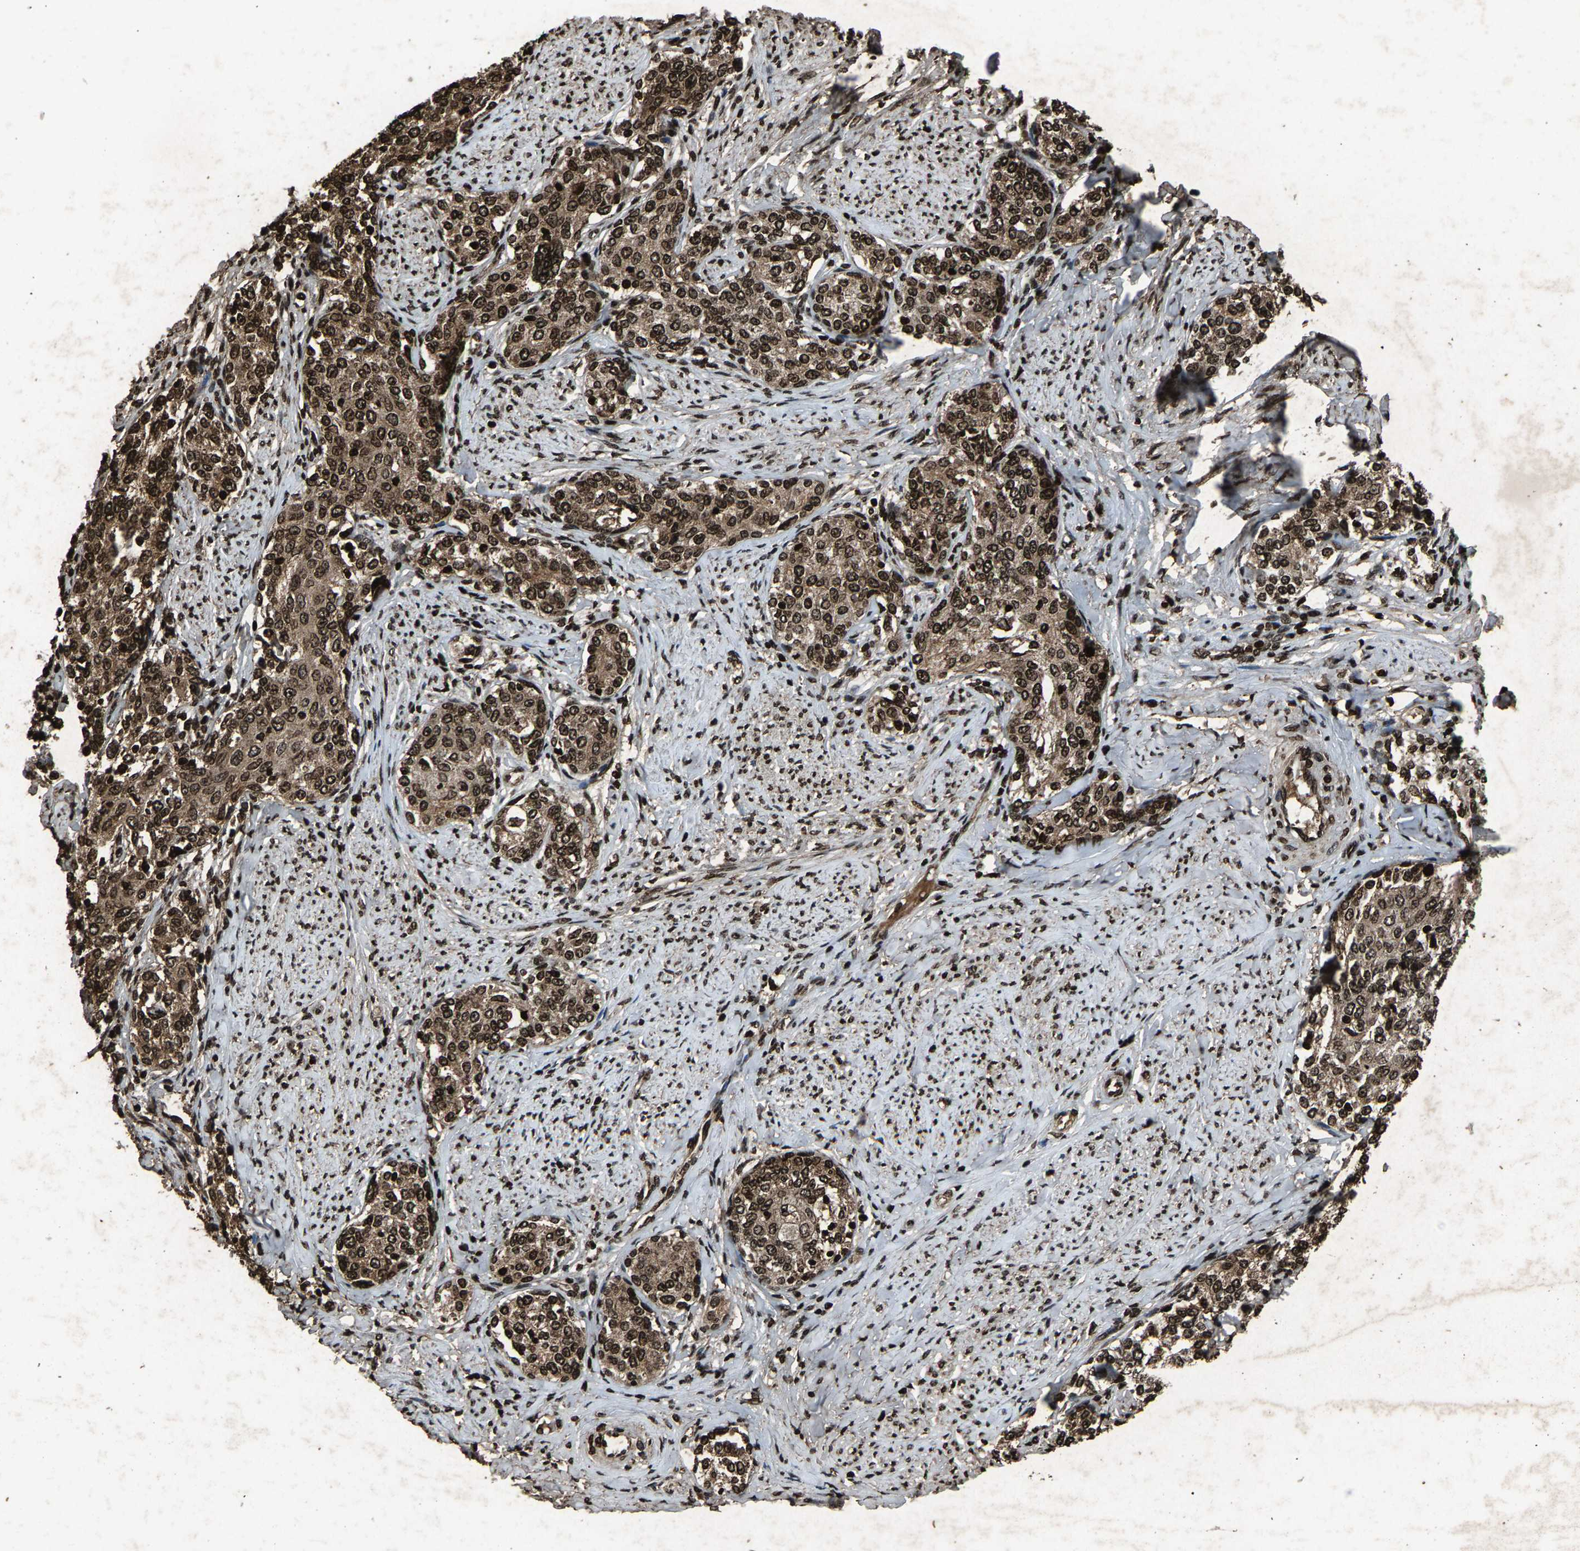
{"staining": {"intensity": "moderate", "quantity": ">75%", "location": "cytoplasmic/membranous,nuclear"}, "tissue": "cervical cancer", "cell_type": "Tumor cells", "image_type": "cancer", "snomed": [{"axis": "morphology", "description": "Squamous cell carcinoma, NOS"}, {"axis": "morphology", "description": "Adenocarcinoma, NOS"}, {"axis": "topography", "description": "Cervix"}], "caption": "Tumor cells reveal medium levels of moderate cytoplasmic/membranous and nuclear expression in about >75% of cells in cervical cancer (squamous cell carcinoma). (brown staining indicates protein expression, while blue staining denotes nuclei).", "gene": "H4C1", "patient": {"sex": "female", "age": 52}}